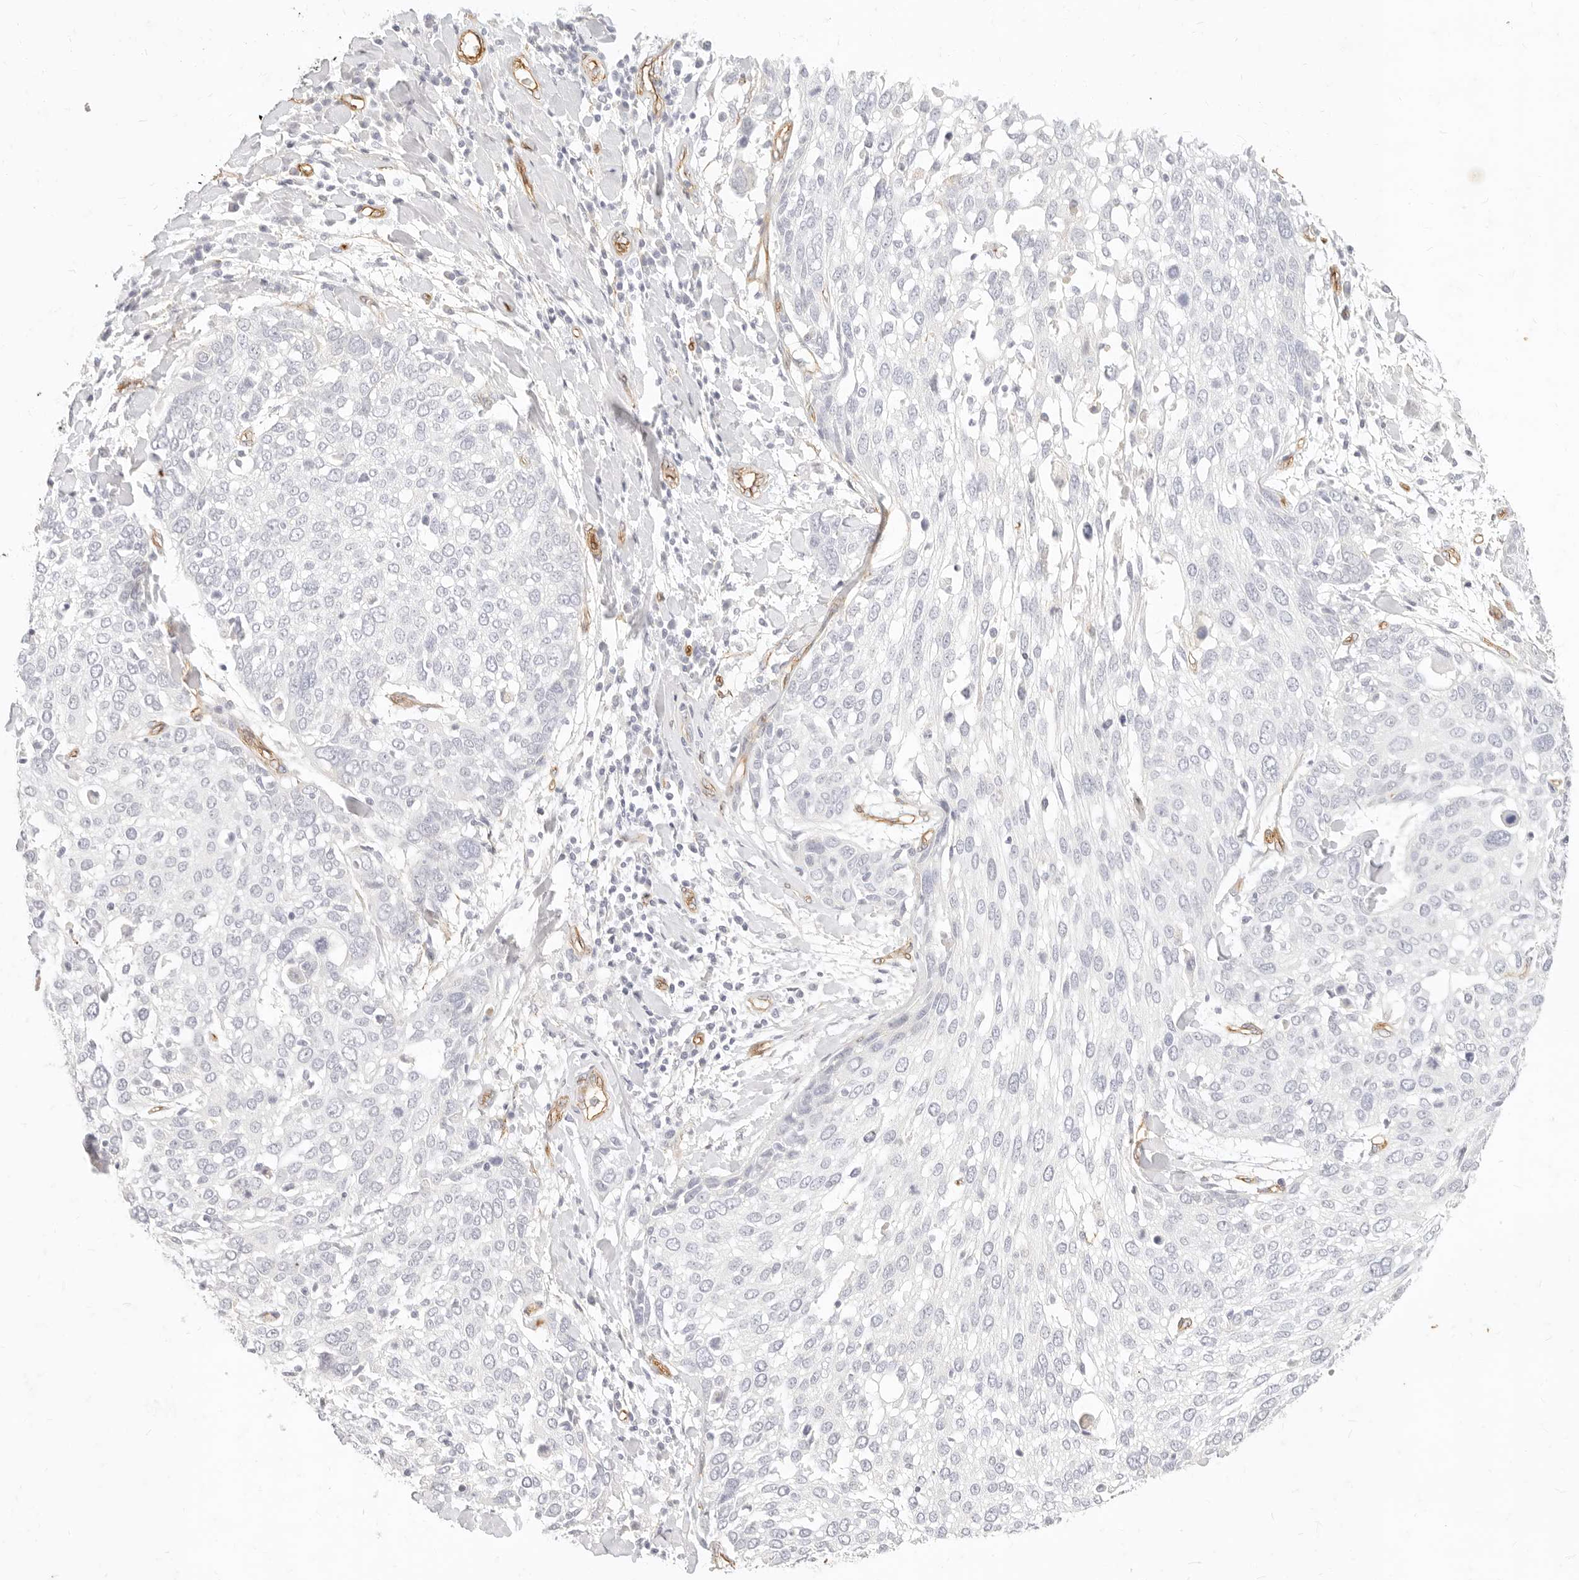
{"staining": {"intensity": "negative", "quantity": "none", "location": "none"}, "tissue": "lung cancer", "cell_type": "Tumor cells", "image_type": "cancer", "snomed": [{"axis": "morphology", "description": "Squamous cell carcinoma, NOS"}, {"axis": "topography", "description": "Lung"}], "caption": "Tumor cells are negative for protein expression in human lung squamous cell carcinoma.", "gene": "NUS1", "patient": {"sex": "male", "age": 65}}